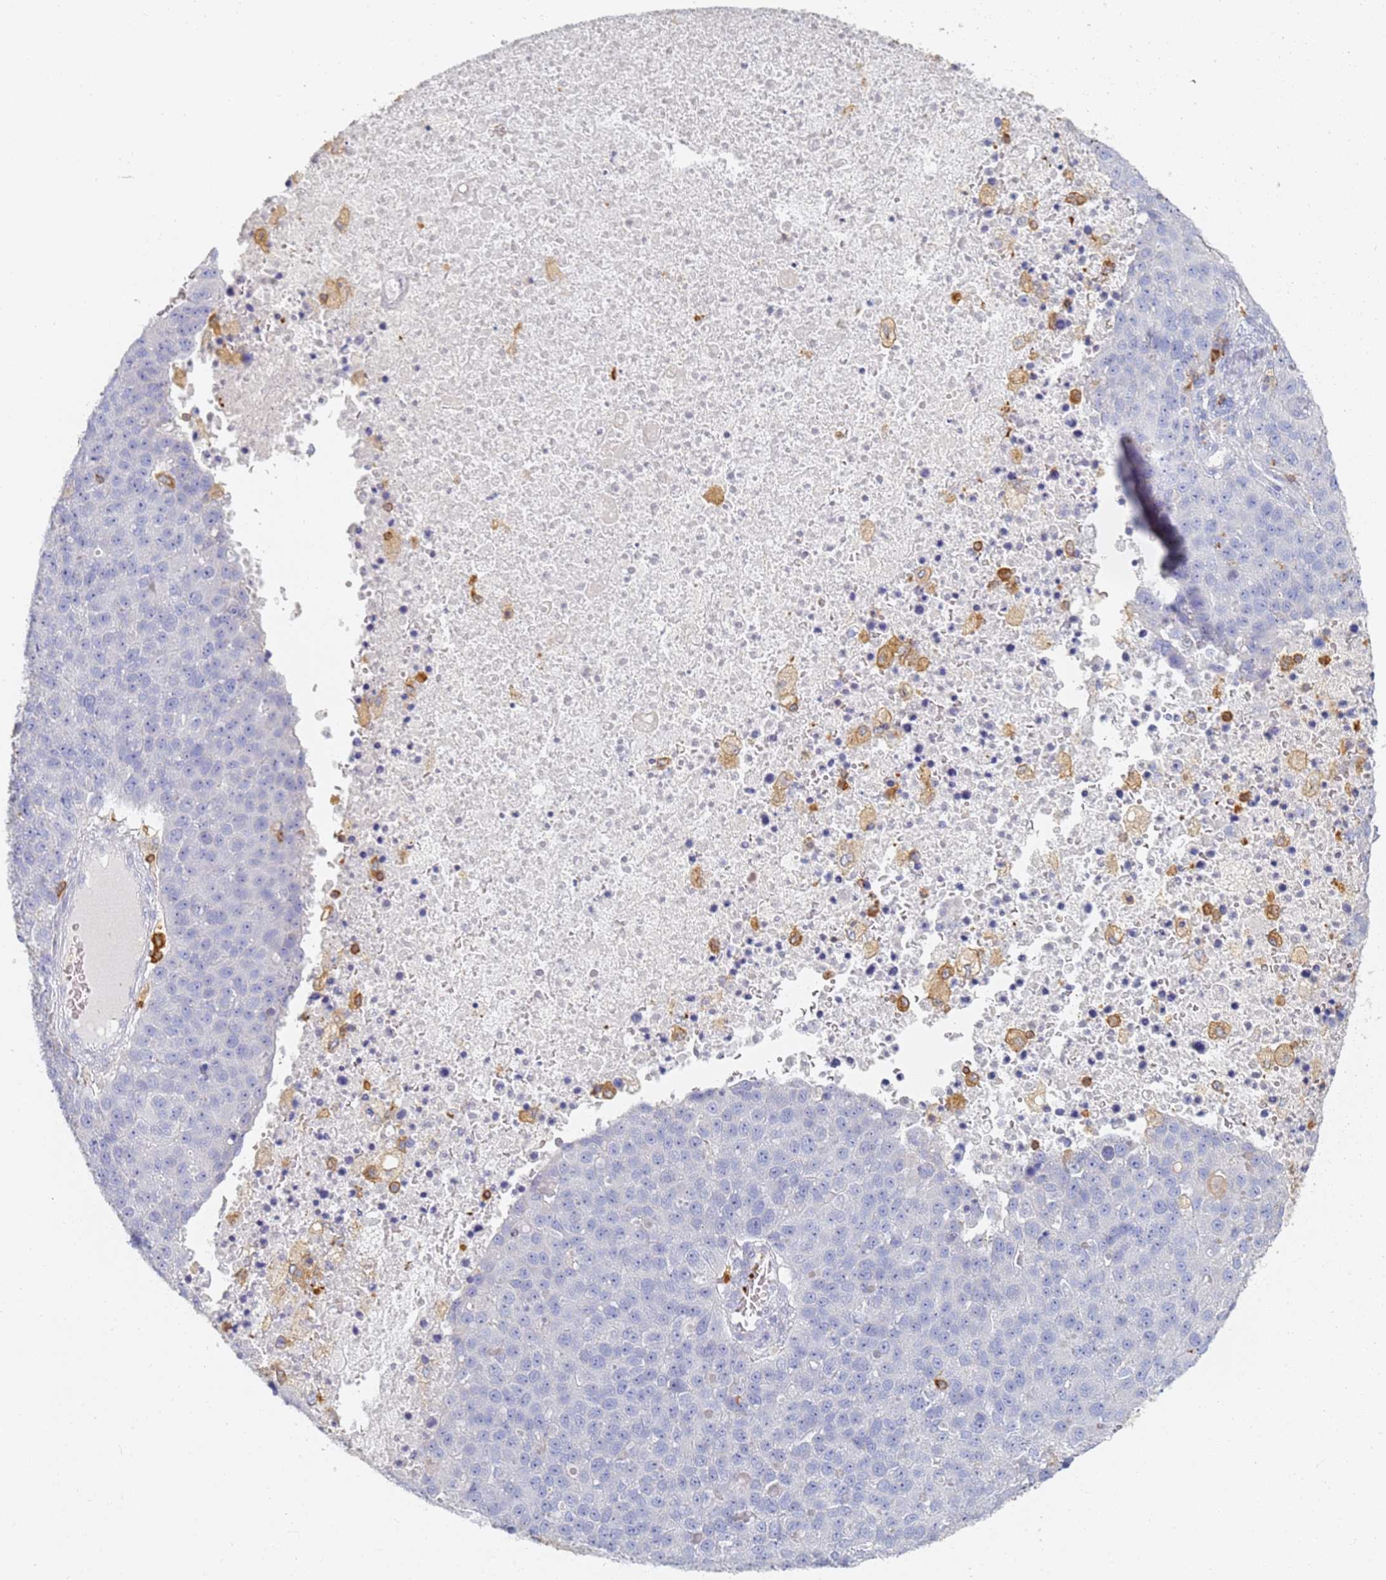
{"staining": {"intensity": "negative", "quantity": "none", "location": "none"}, "tissue": "pancreatic cancer", "cell_type": "Tumor cells", "image_type": "cancer", "snomed": [{"axis": "morphology", "description": "Adenocarcinoma, NOS"}, {"axis": "topography", "description": "Pancreas"}], "caption": "Immunohistochemistry (IHC) photomicrograph of human adenocarcinoma (pancreatic) stained for a protein (brown), which exhibits no staining in tumor cells.", "gene": "BIN2", "patient": {"sex": "female", "age": 61}}